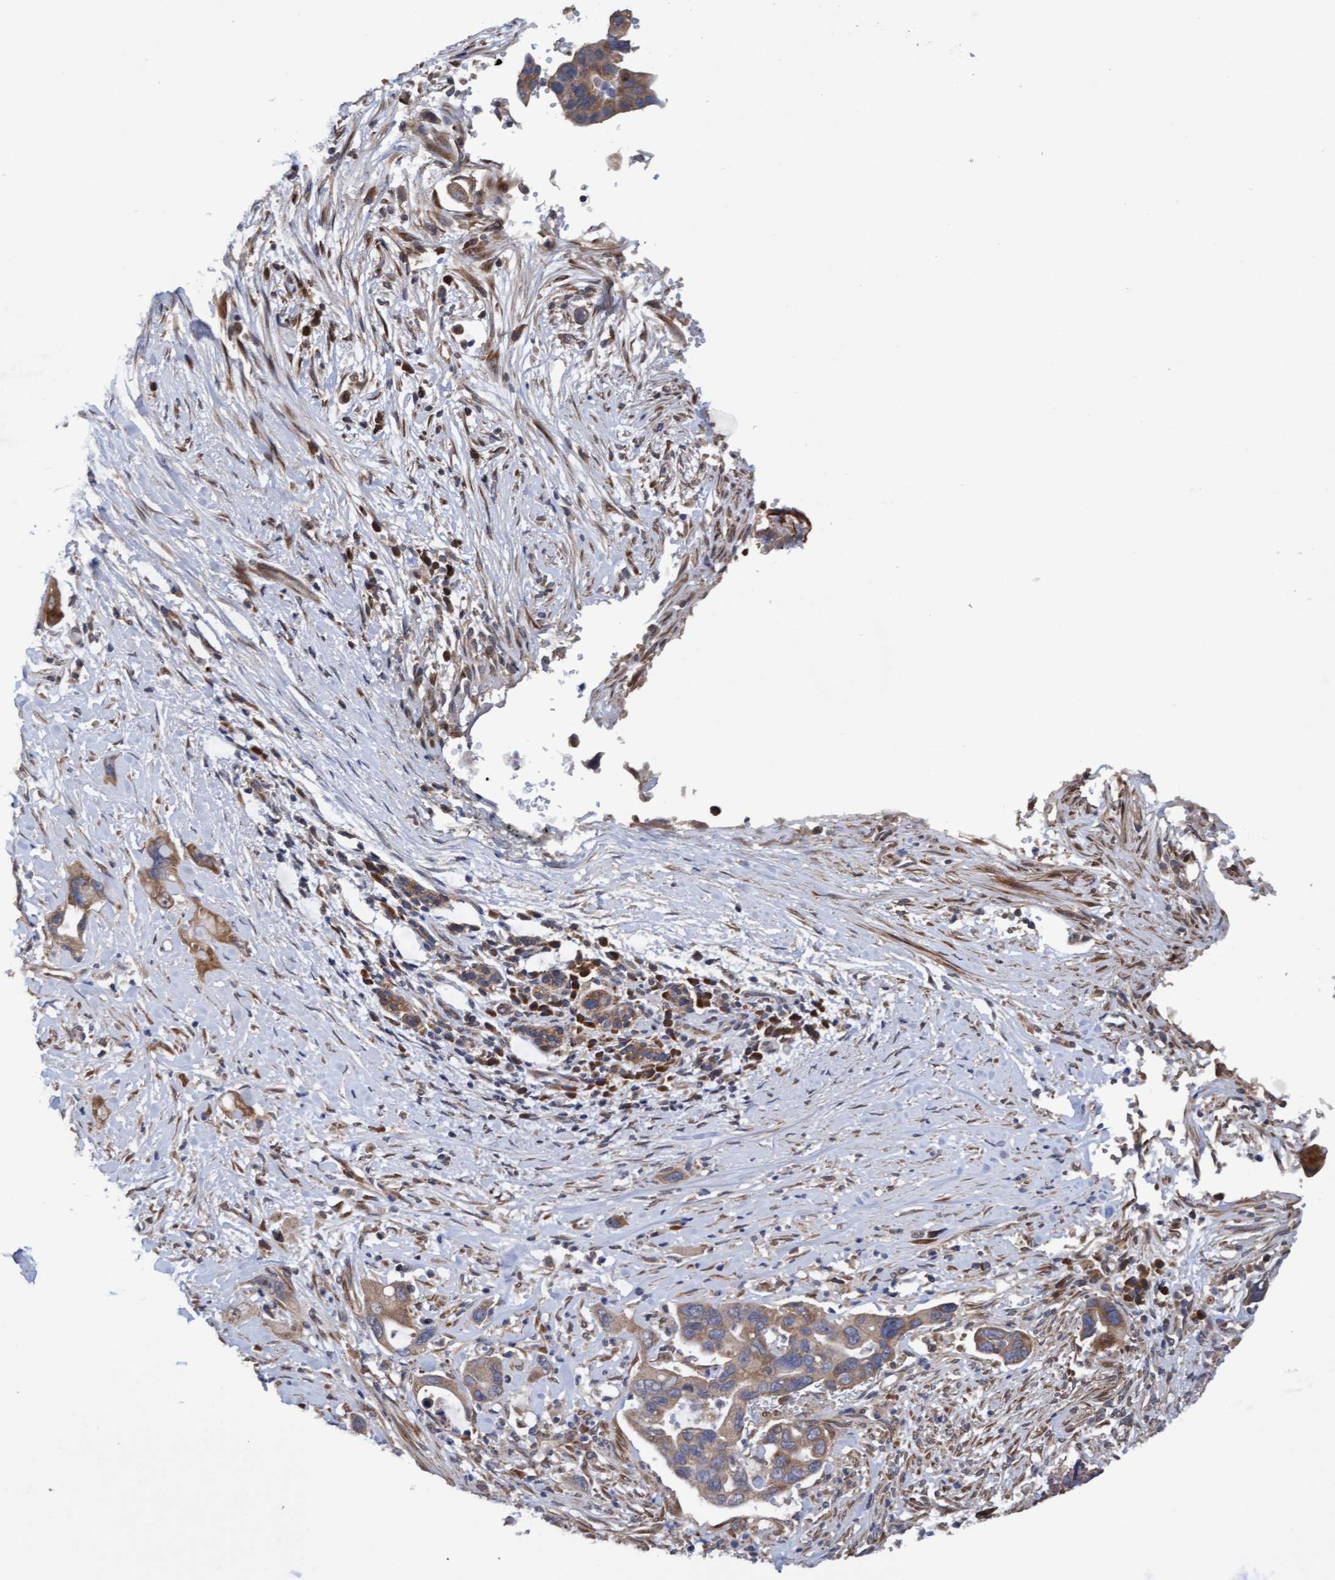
{"staining": {"intensity": "moderate", "quantity": ">75%", "location": "cytoplasmic/membranous"}, "tissue": "pancreatic cancer", "cell_type": "Tumor cells", "image_type": "cancer", "snomed": [{"axis": "morphology", "description": "Adenocarcinoma, NOS"}, {"axis": "topography", "description": "Pancreas"}], "caption": "Human pancreatic cancer (adenocarcinoma) stained with a protein marker reveals moderate staining in tumor cells.", "gene": "ELP5", "patient": {"sex": "female", "age": 70}}